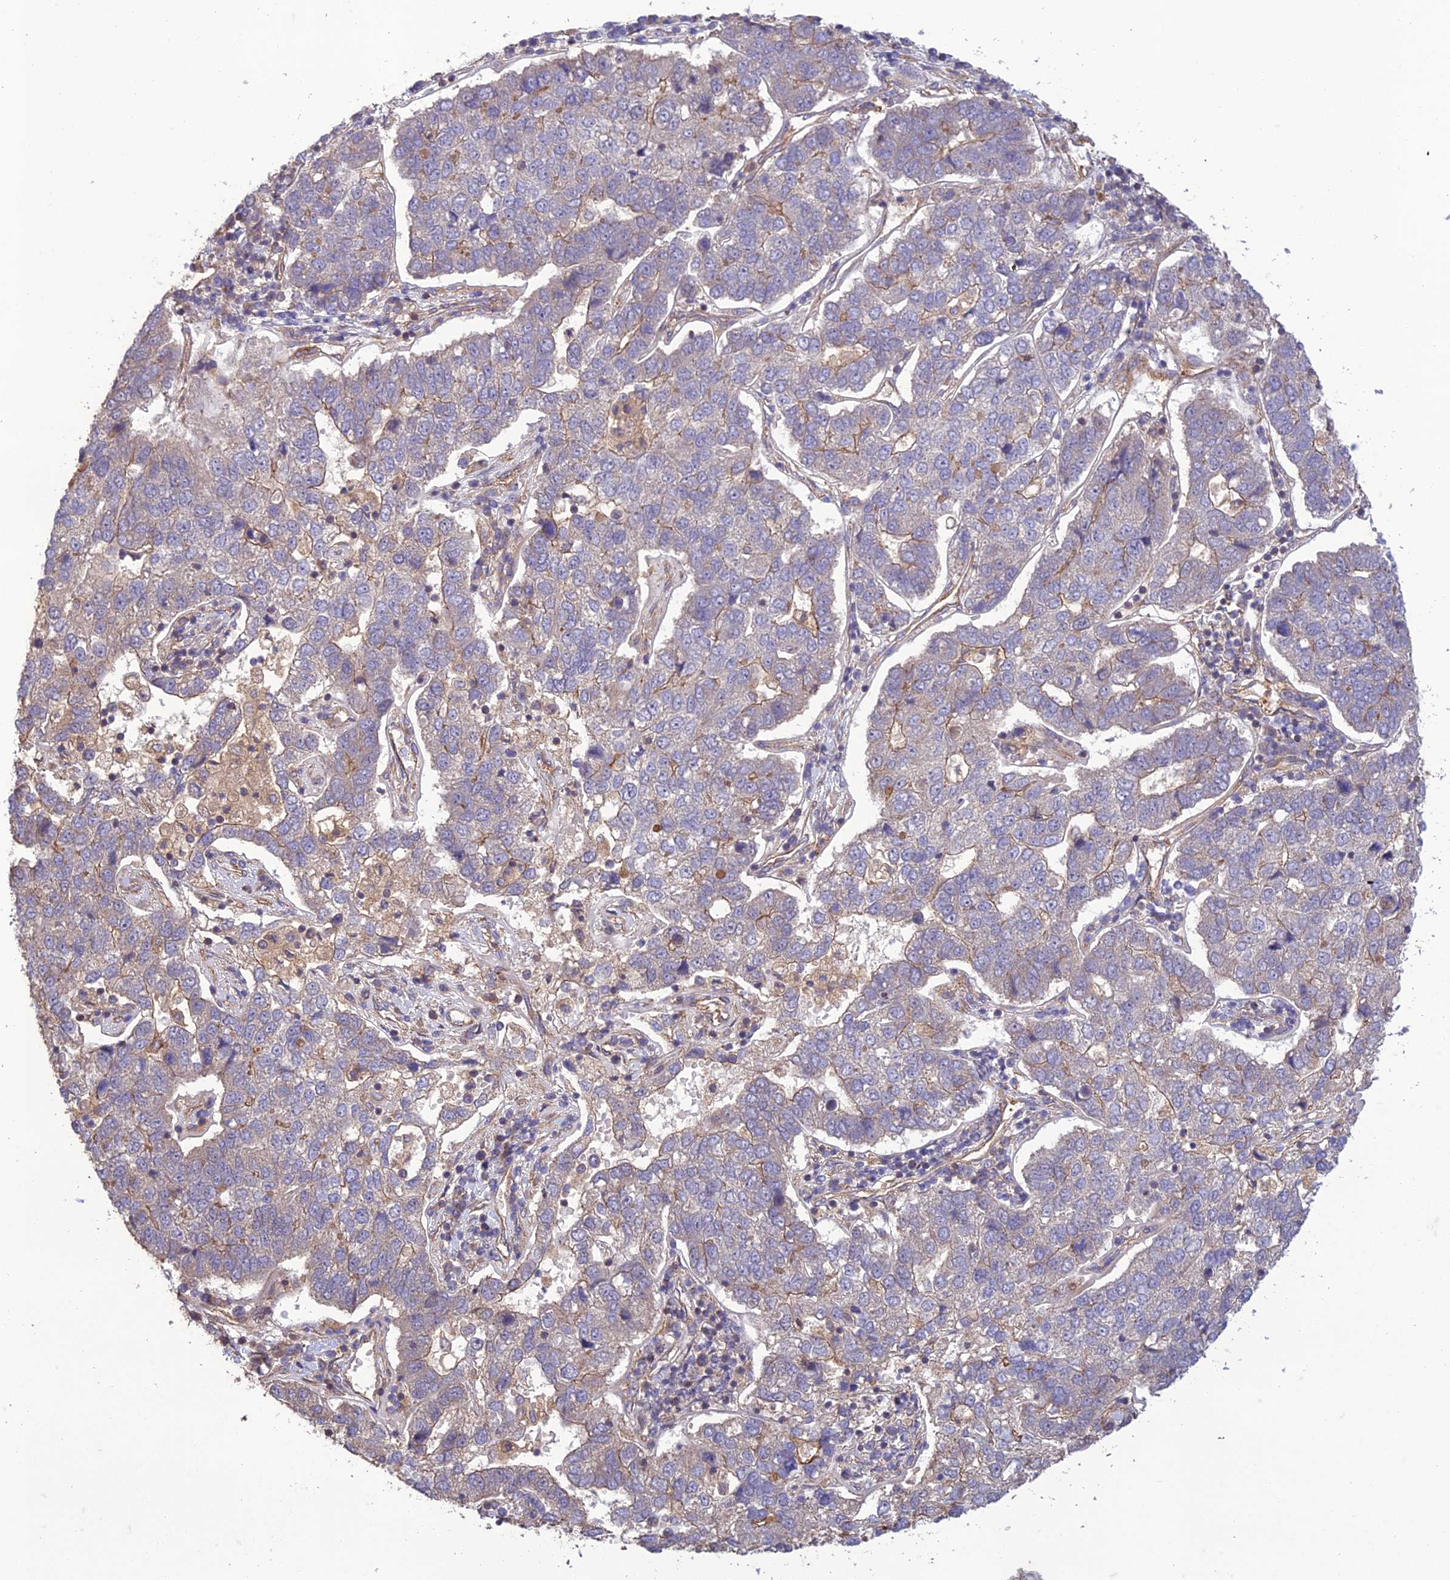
{"staining": {"intensity": "weak", "quantity": "<25%", "location": "cytoplasmic/membranous"}, "tissue": "pancreatic cancer", "cell_type": "Tumor cells", "image_type": "cancer", "snomed": [{"axis": "morphology", "description": "Adenocarcinoma, NOS"}, {"axis": "topography", "description": "Pancreas"}], "caption": "High power microscopy micrograph of an IHC image of pancreatic cancer (adenocarcinoma), revealing no significant staining in tumor cells.", "gene": "TMEM131L", "patient": {"sex": "female", "age": 61}}